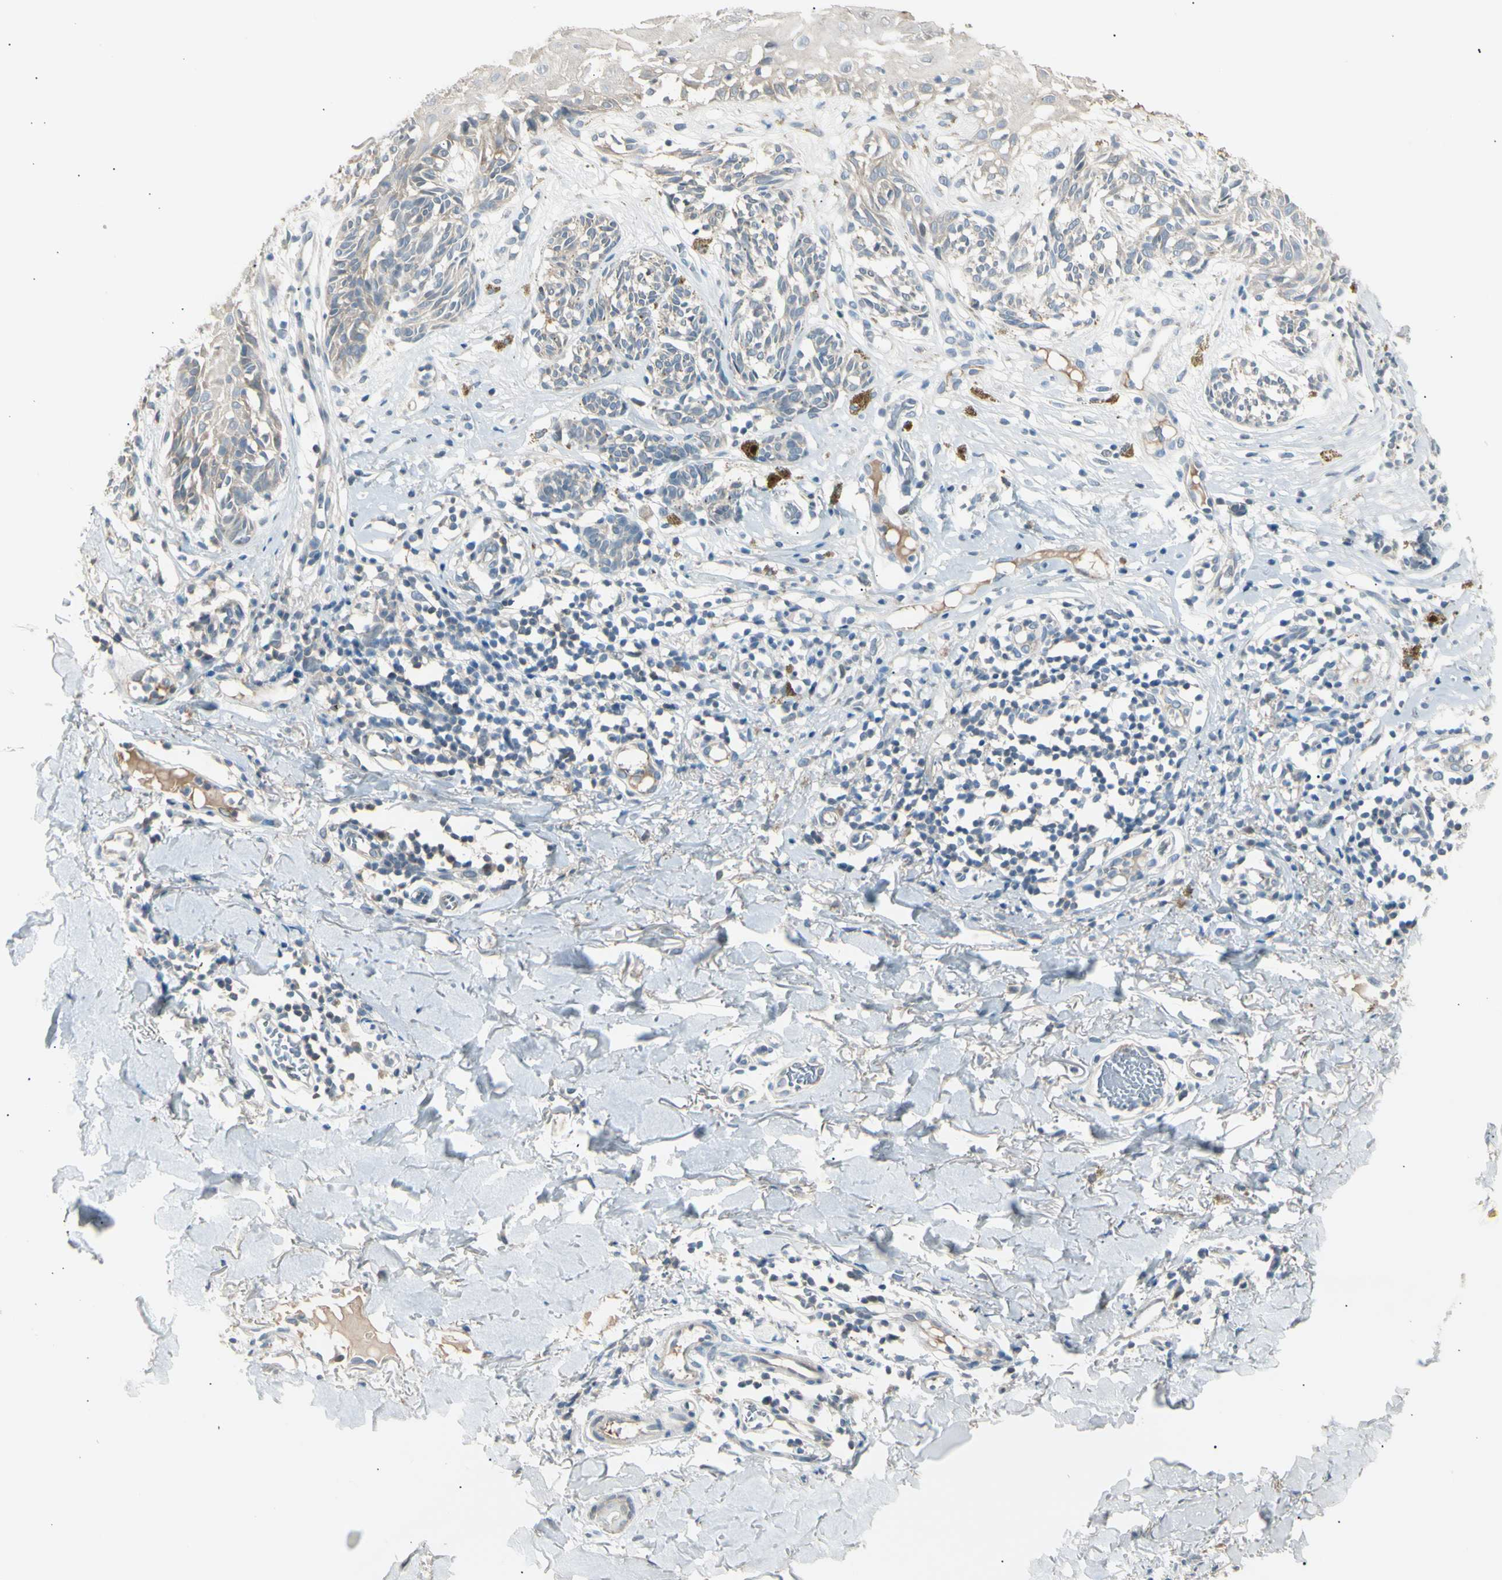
{"staining": {"intensity": "weak", "quantity": "<25%", "location": "cytoplasmic/membranous"}, "tissue": "melanoma", "cell_type": "Tumor cells", "image_type": "cancer", "snomed": [{"axis": "morphology", "description": "Malignant melanoma, NOS"}, {"axis": "topography", "description": "Skin"}], "caption": "An image of human malignant melanoma is negative for staining in tumor cells.", "gene": "LHPP", "patient": {"sex": "male", "age": 64}}